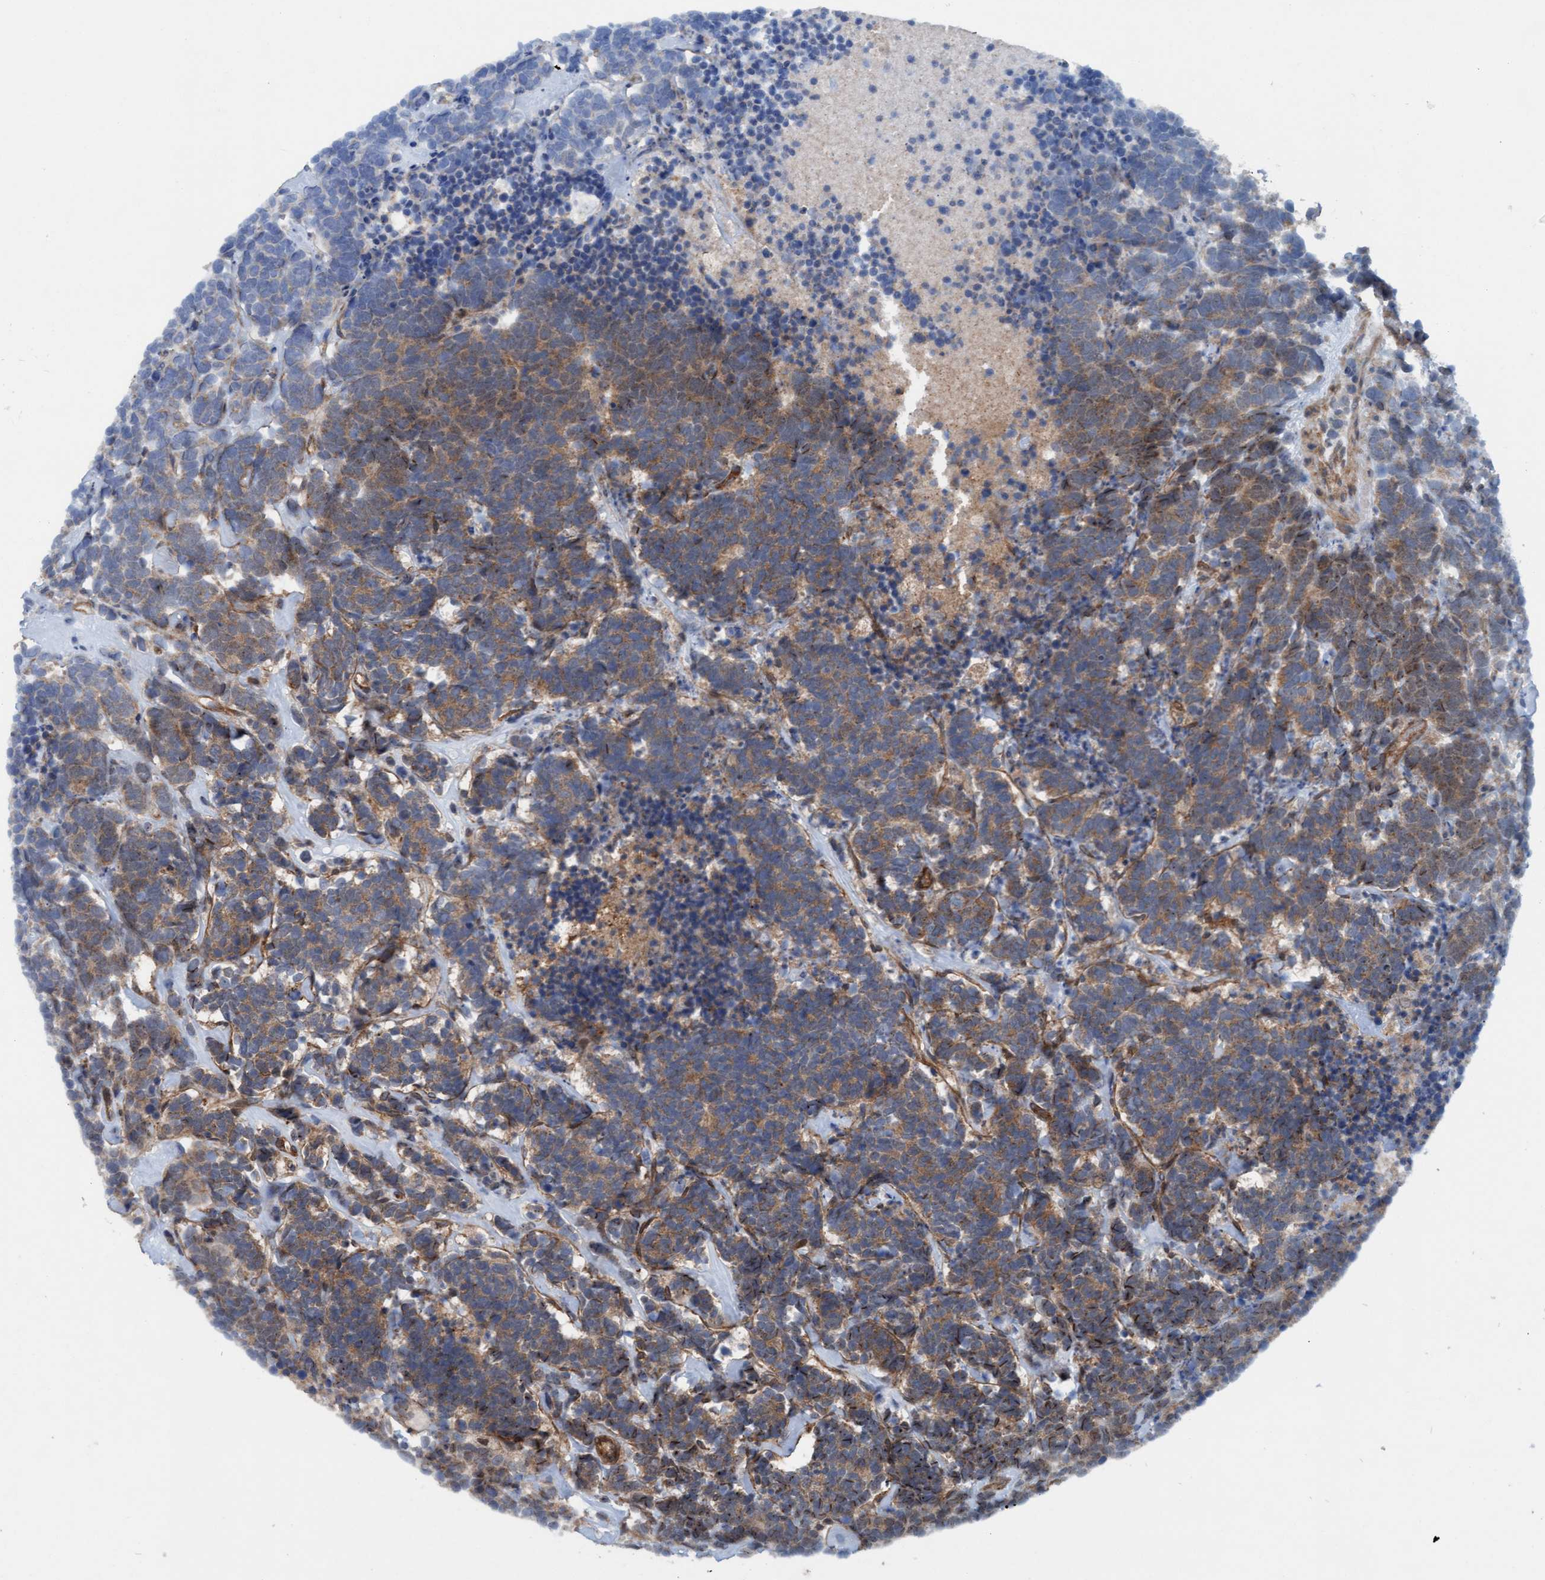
{"staining": {"intensity": "moderate", "quantity": ">75%", "location": "cytoplasmic/membranous"}, "tissue": "carcinoid", "cell_type": "Tumor cells", "image_type": "cancer", "snomed": [{"axis": "morphology", "description": "Carcinoma, NOS"}, {"axis": "morphology", "description": "Carcinoid, malignant, NOS"}, {"axis": "topography", "description": "Urinary bladder"}], "caption": "Immunohistochemistry (IHC) histopathology image of neoplastic tissue: carcinoid stained using IHC reveals medium levels of moderate protein expression localized specifically in the cytoplasmic/membranous of tumor cells, appearing as a cytoplasmic/membranous brown color.", "gene": "ERAL1", "patient": {"sex": "male", "age": 57}}